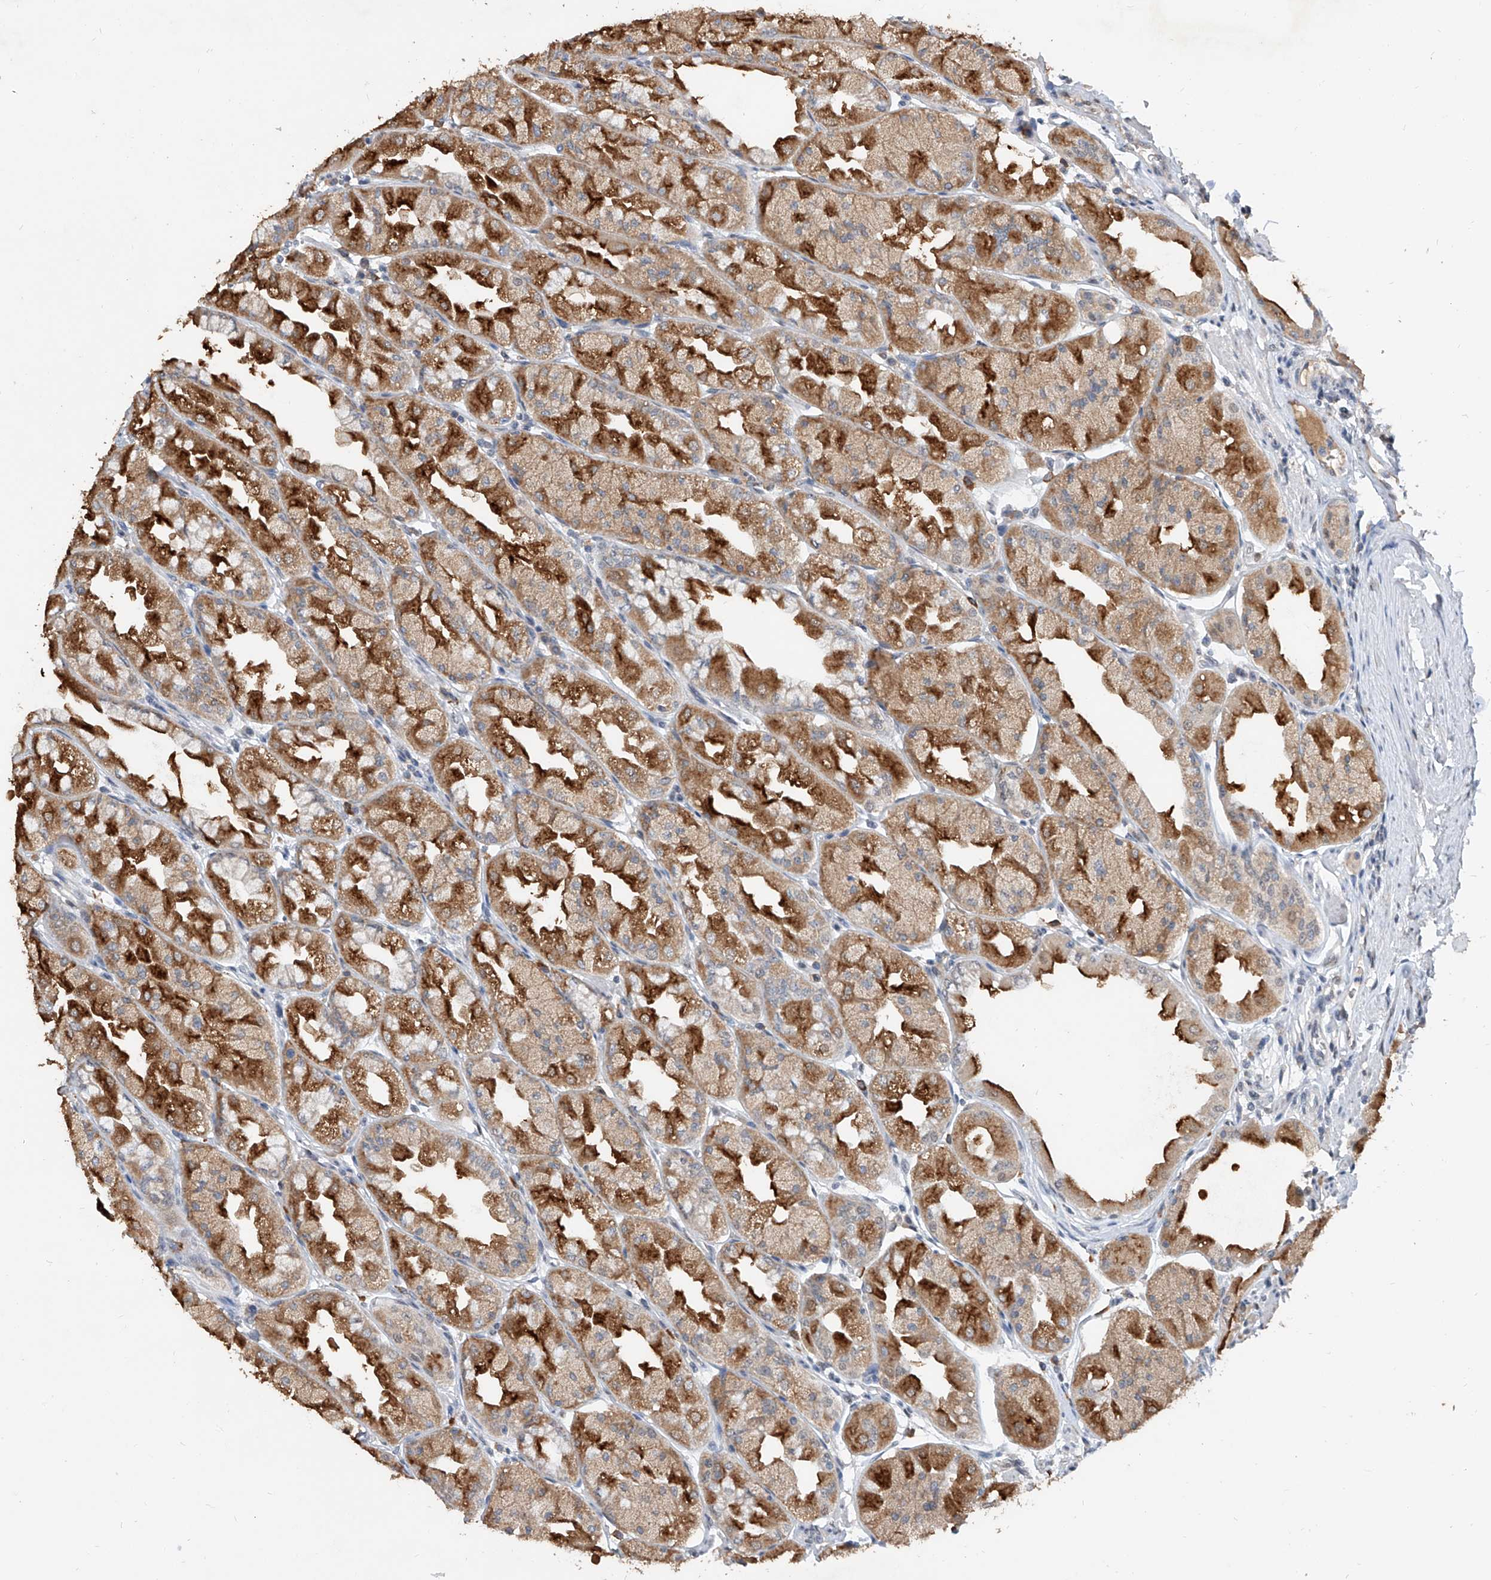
{"staining": {"intensity": "strong", "quantity": "25%-75%", "location": "cytoplasmic/membranous"}, "tissue": "stomach", "cell_type": "Glandular cells", "image_type": "normal", "snomed": [{"axis": "morphology", "description": "Normal tissue, NOS"}, {"axis": "topography", "description": "Stomach, upper"}], "caption": "Protein analysis of normal stomach displays strong cytoplasmic/membranous expression in approximately 25%-75% of glandular cells.", "gene": "CARMIL3", "patient": {"sex": "male", "age": 47}}